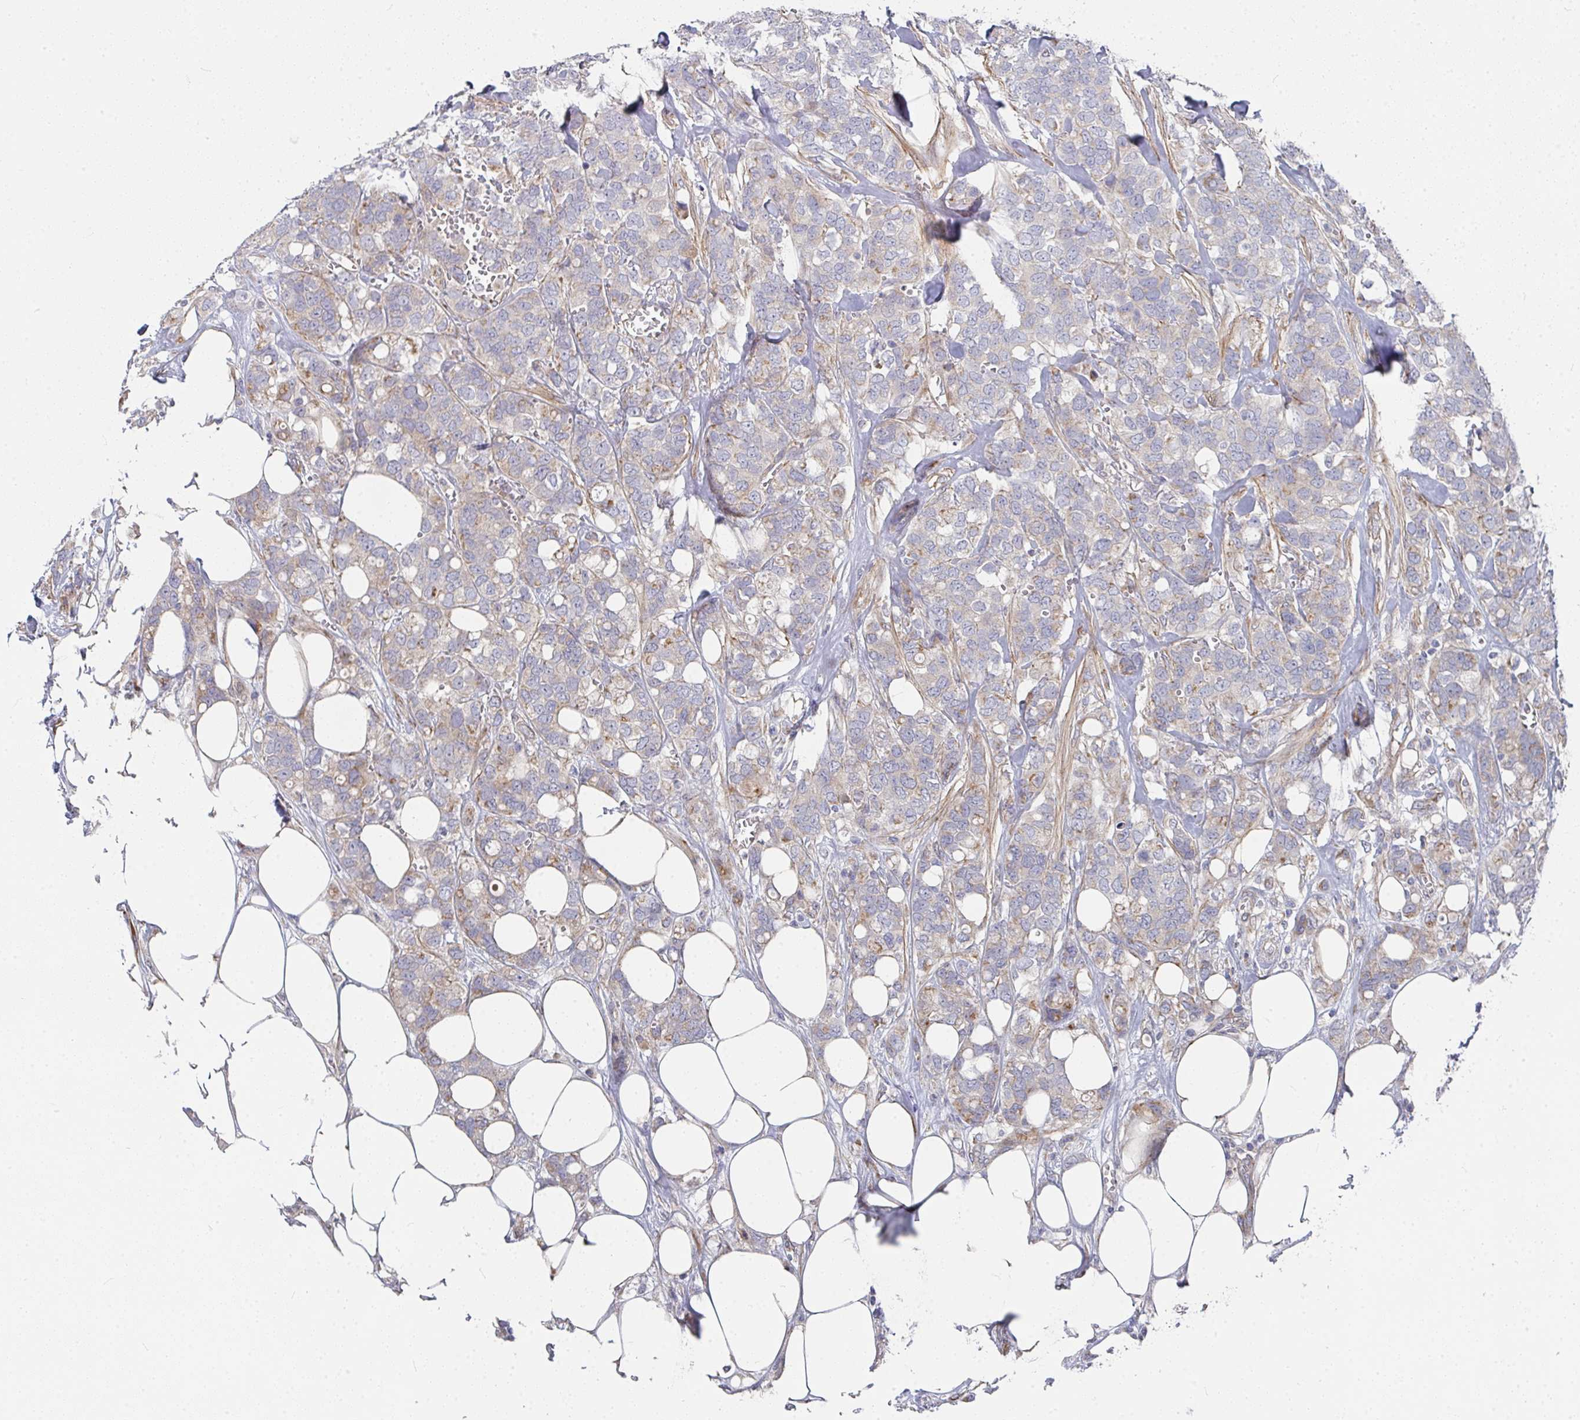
{"staining": {"intensity": "weak", "quantity": "25%-75%", "location": "cytoplasmic/membranous"}, "tissue": "breast cancer", "cell_type": "Tumor cells", "image_type": "cancer", "snomed": [{"axis": "morphology", "description": "Lobular carcinoma"}, {"axis": "topography", "description": "Breast"}], "caption": "Breast lobular carcinoma was stained to show a protein in brown. There is low levels of weak cytoplasmic/membranous positivity in about 25%-75% of tumor cells.", "gene": "RHEBL1", "patient": {"sex": "female", "age": 91}}